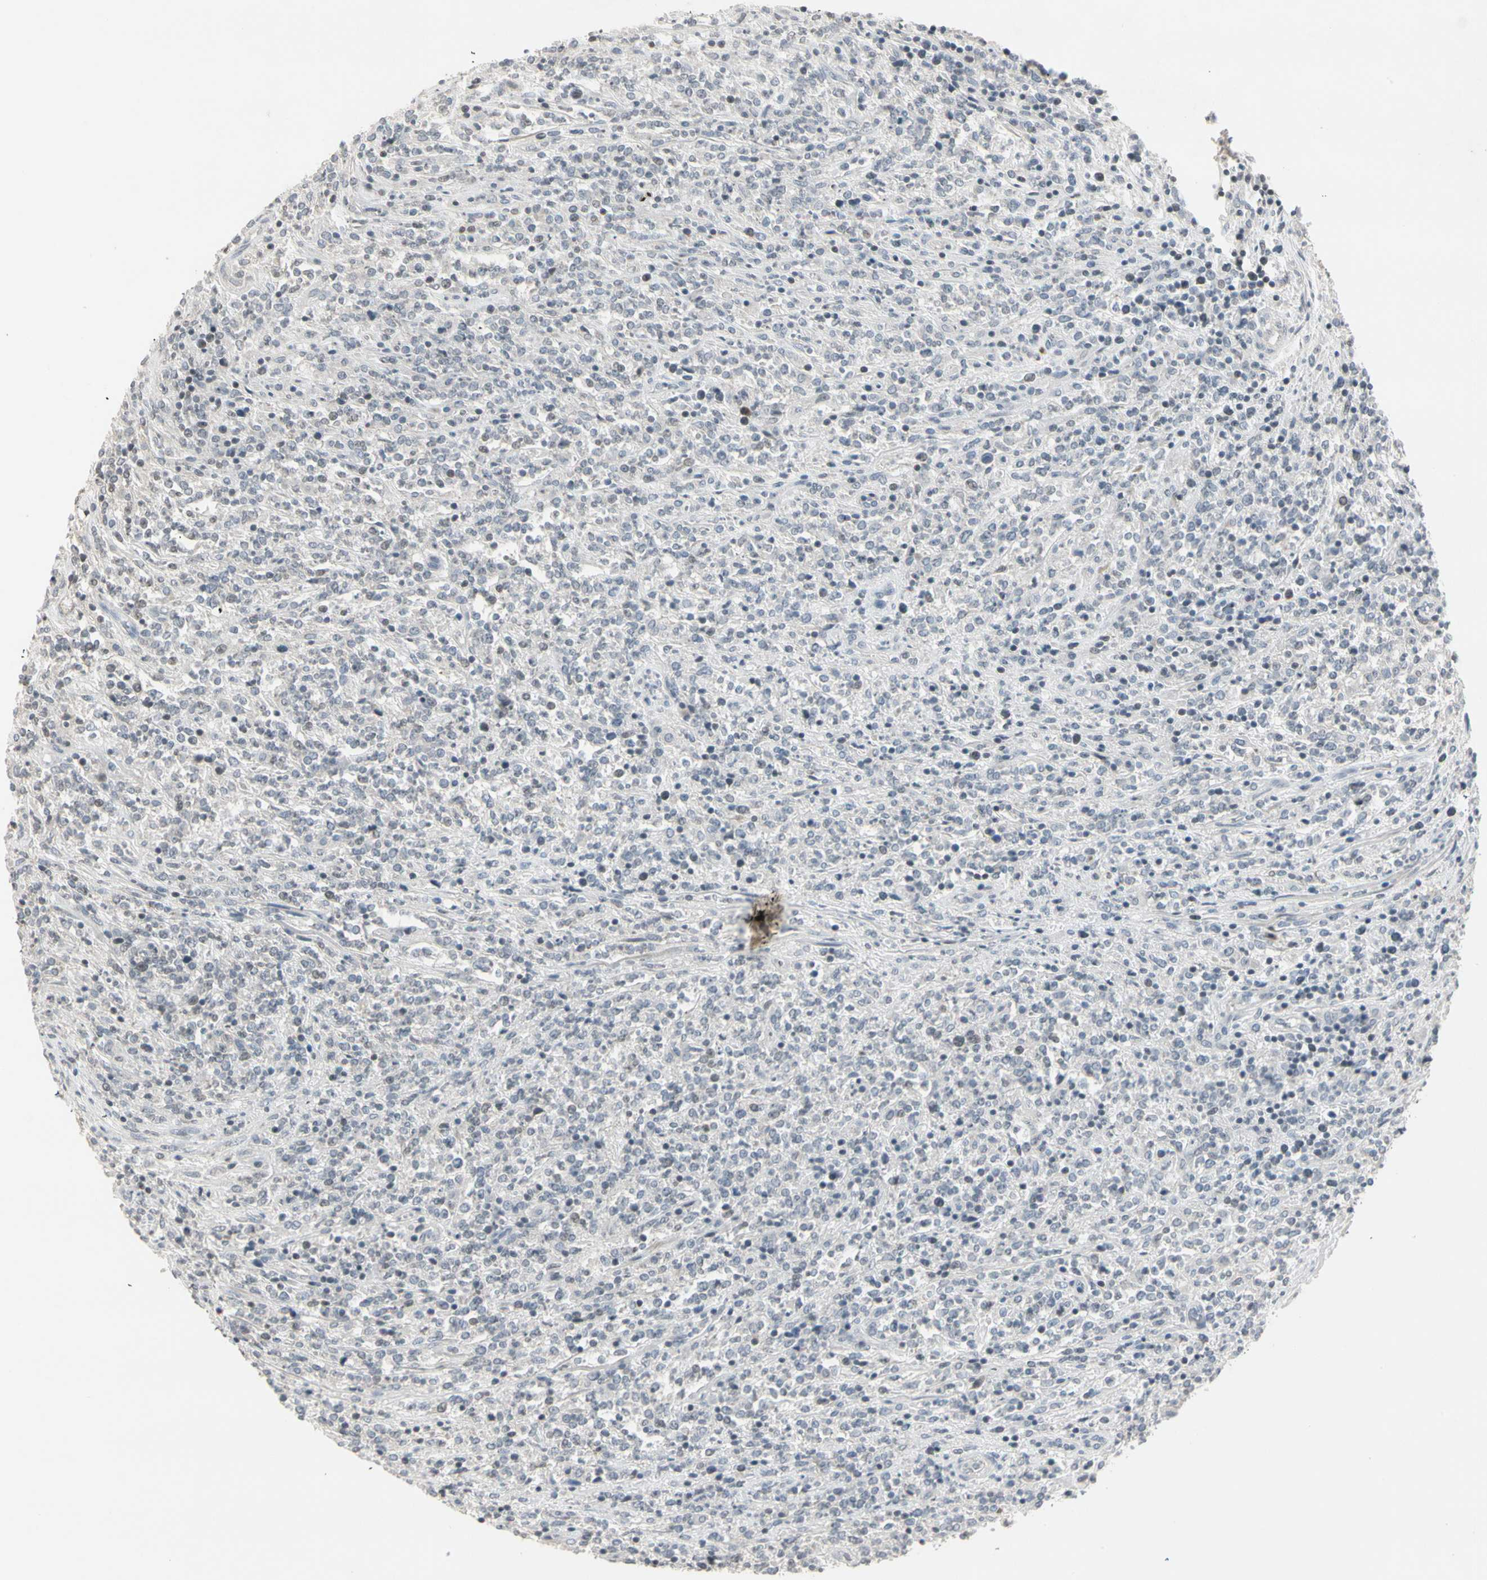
{"staining": {"intensity": "negative", "quantity": "none", "location": "none"}, "tissue": "lymphoma", "cell_type": "Tumor cells", "image_type": "cancer", "snomed": [{"axis": "morphology", "description": "Malignant lymphoma, non-Hodgkin's type, High grade"}, {"axis": "topography", "description": "Soft tissue"}], "caption": "This micrograph is of high-grade malignant lymphoma, non-Hodgkin's type stained with immunohistochemistry to label a protein in brown with the nuclei are counter-stained blue. There is no expression in tumor cells.", "gene": "DMPK", "patient": {"sex": "male", "age": 18}}